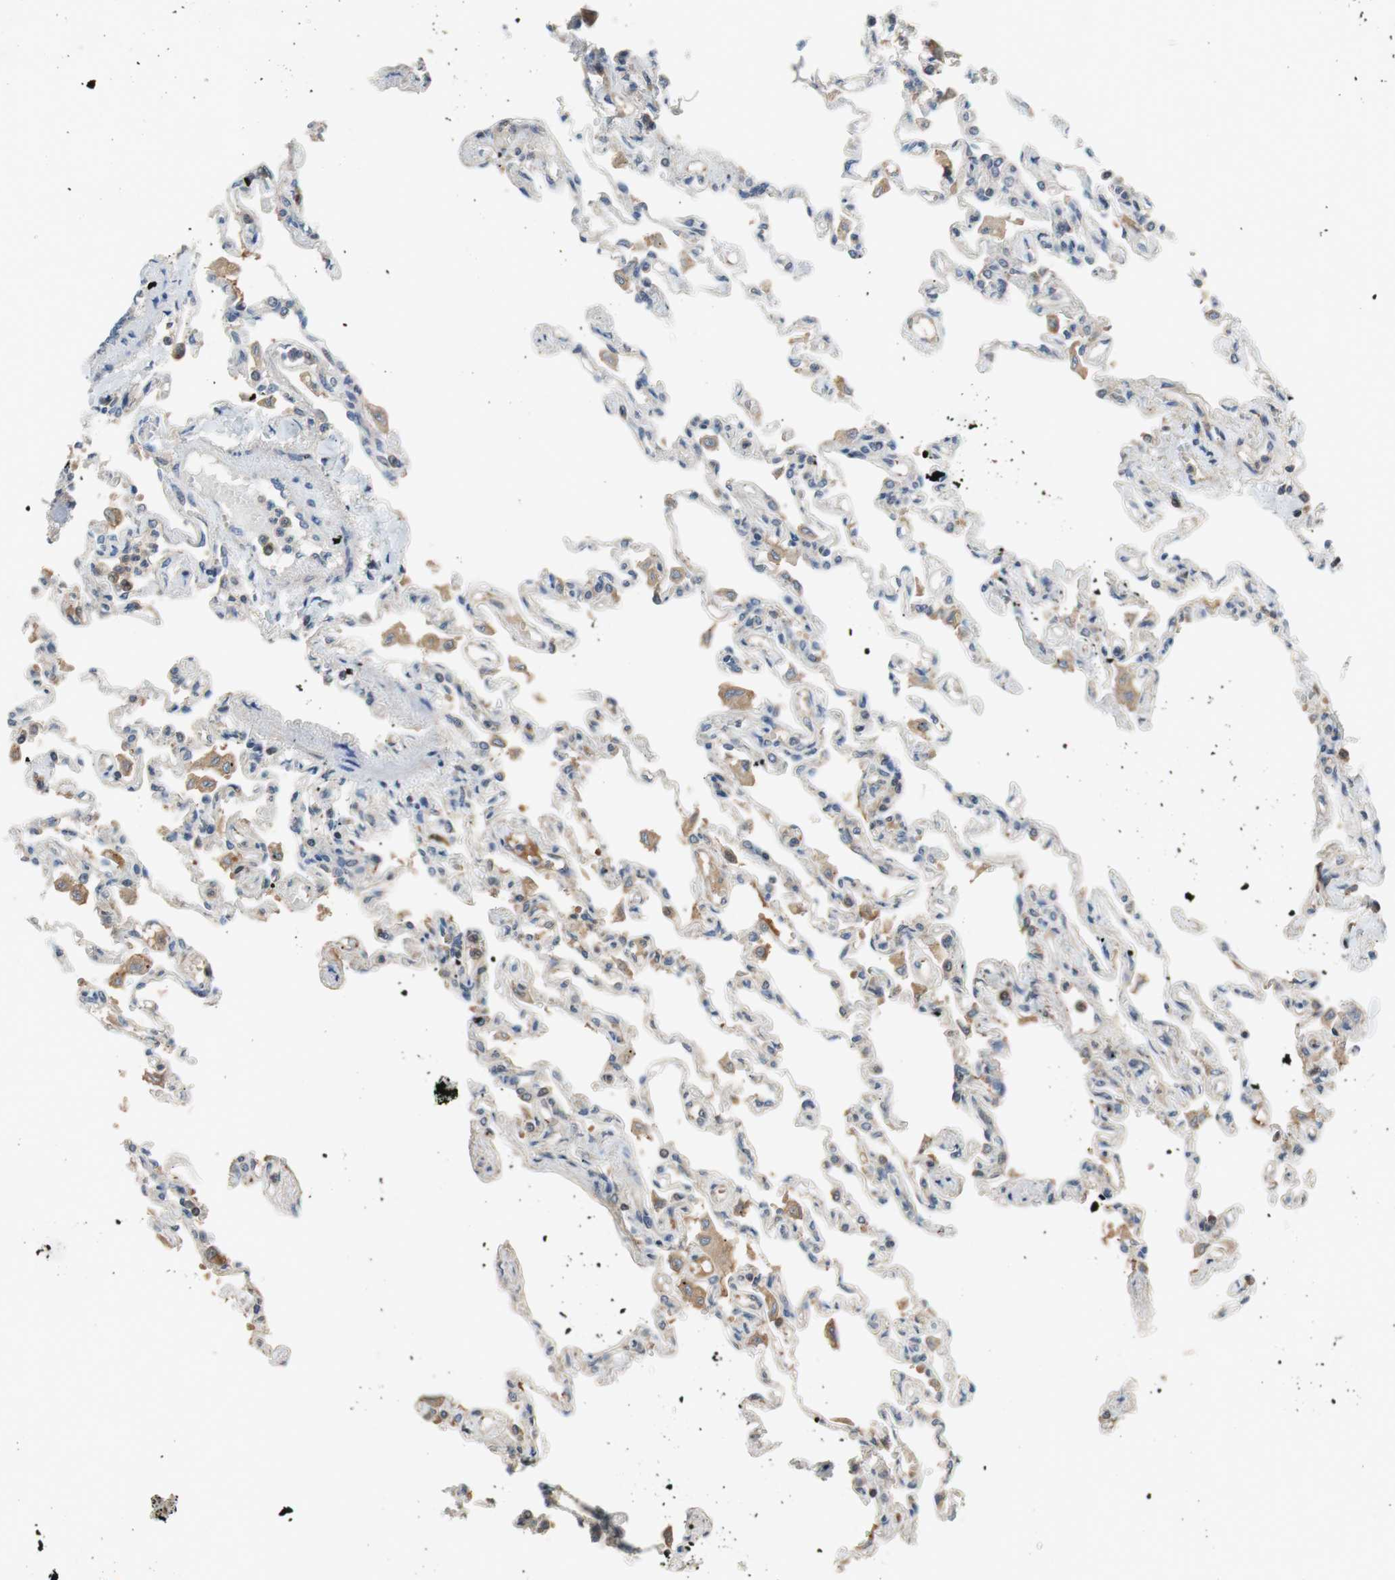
{"staining": {"intensity": "weak", "quantity": "<25%", "location": "cytoplasmic/membranous"}, "tissue": "lung", "cell_type": "Alveolar cells", "image_type": "normal", "snomed": [{"axis": "morphology", "description": "Normal tissue, NOS"}, {"axis": "topography", "description": "Lung"}], "caption": "Benign lung was stained to show a protein in brown. There is no significant positivity in alveolar cells.", "gene": "C4A", "patient": {"sex": "male", "age": 21}}